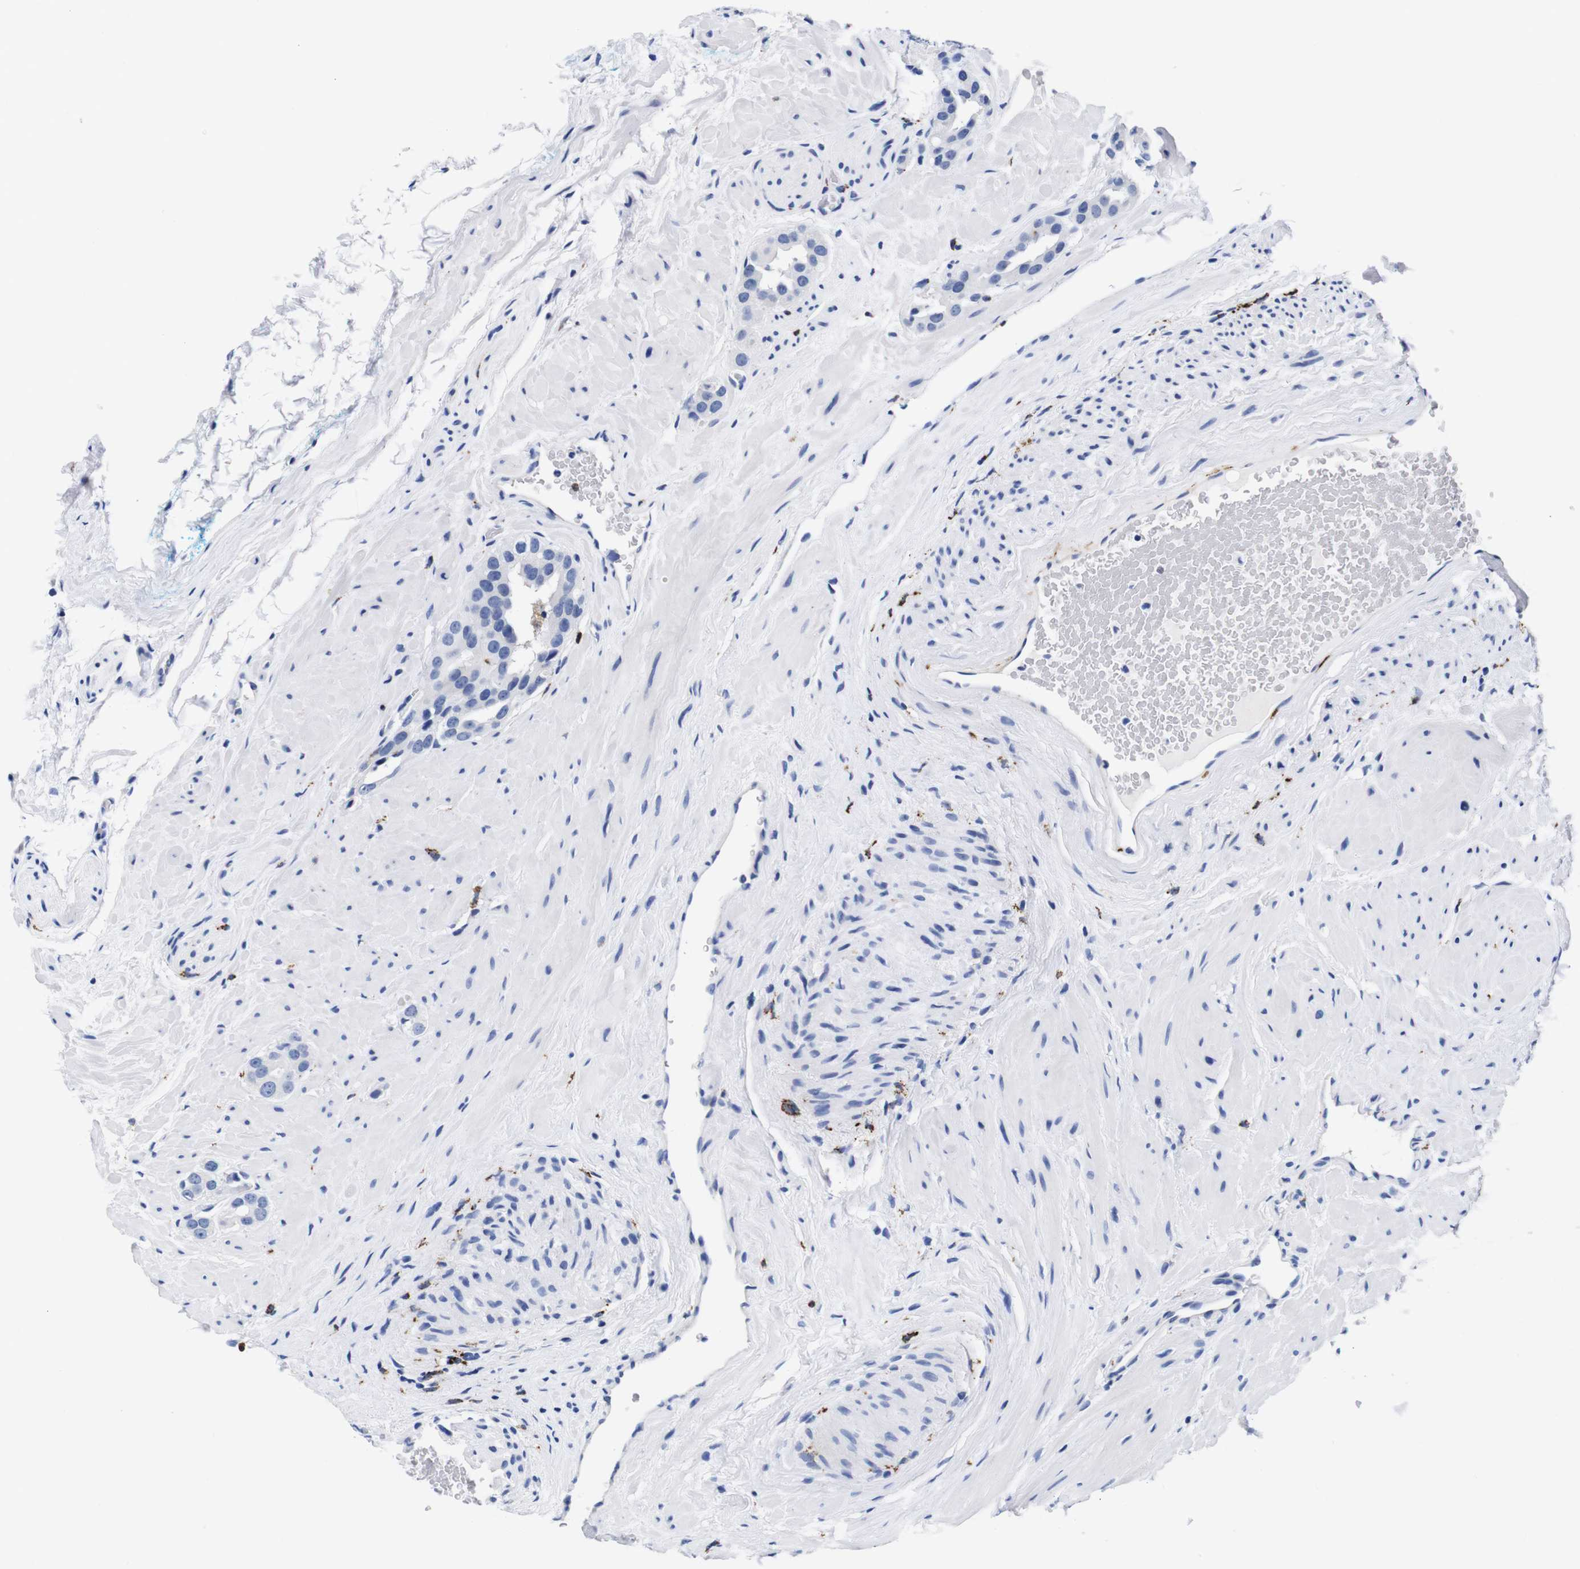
{"staining": {"intensity": "negative", "quantity": "none", "location": "none"}, "tissue": "prostate cancer", "cell_type": "Tumor cells", "image_type": "cancer", "snomed": [{"axis": "morphology", "description": "Adenocarcinoma, High grade"}, {"axis": "topography", "description": "Prostate"}], "caption": "IHC of human prostate cancer (adenocarcinoma (high-grade)) exhibits no staining in tumor cells.", "gene": "HLA-DMB", "patient": {"sex": "male", "age": 64}}